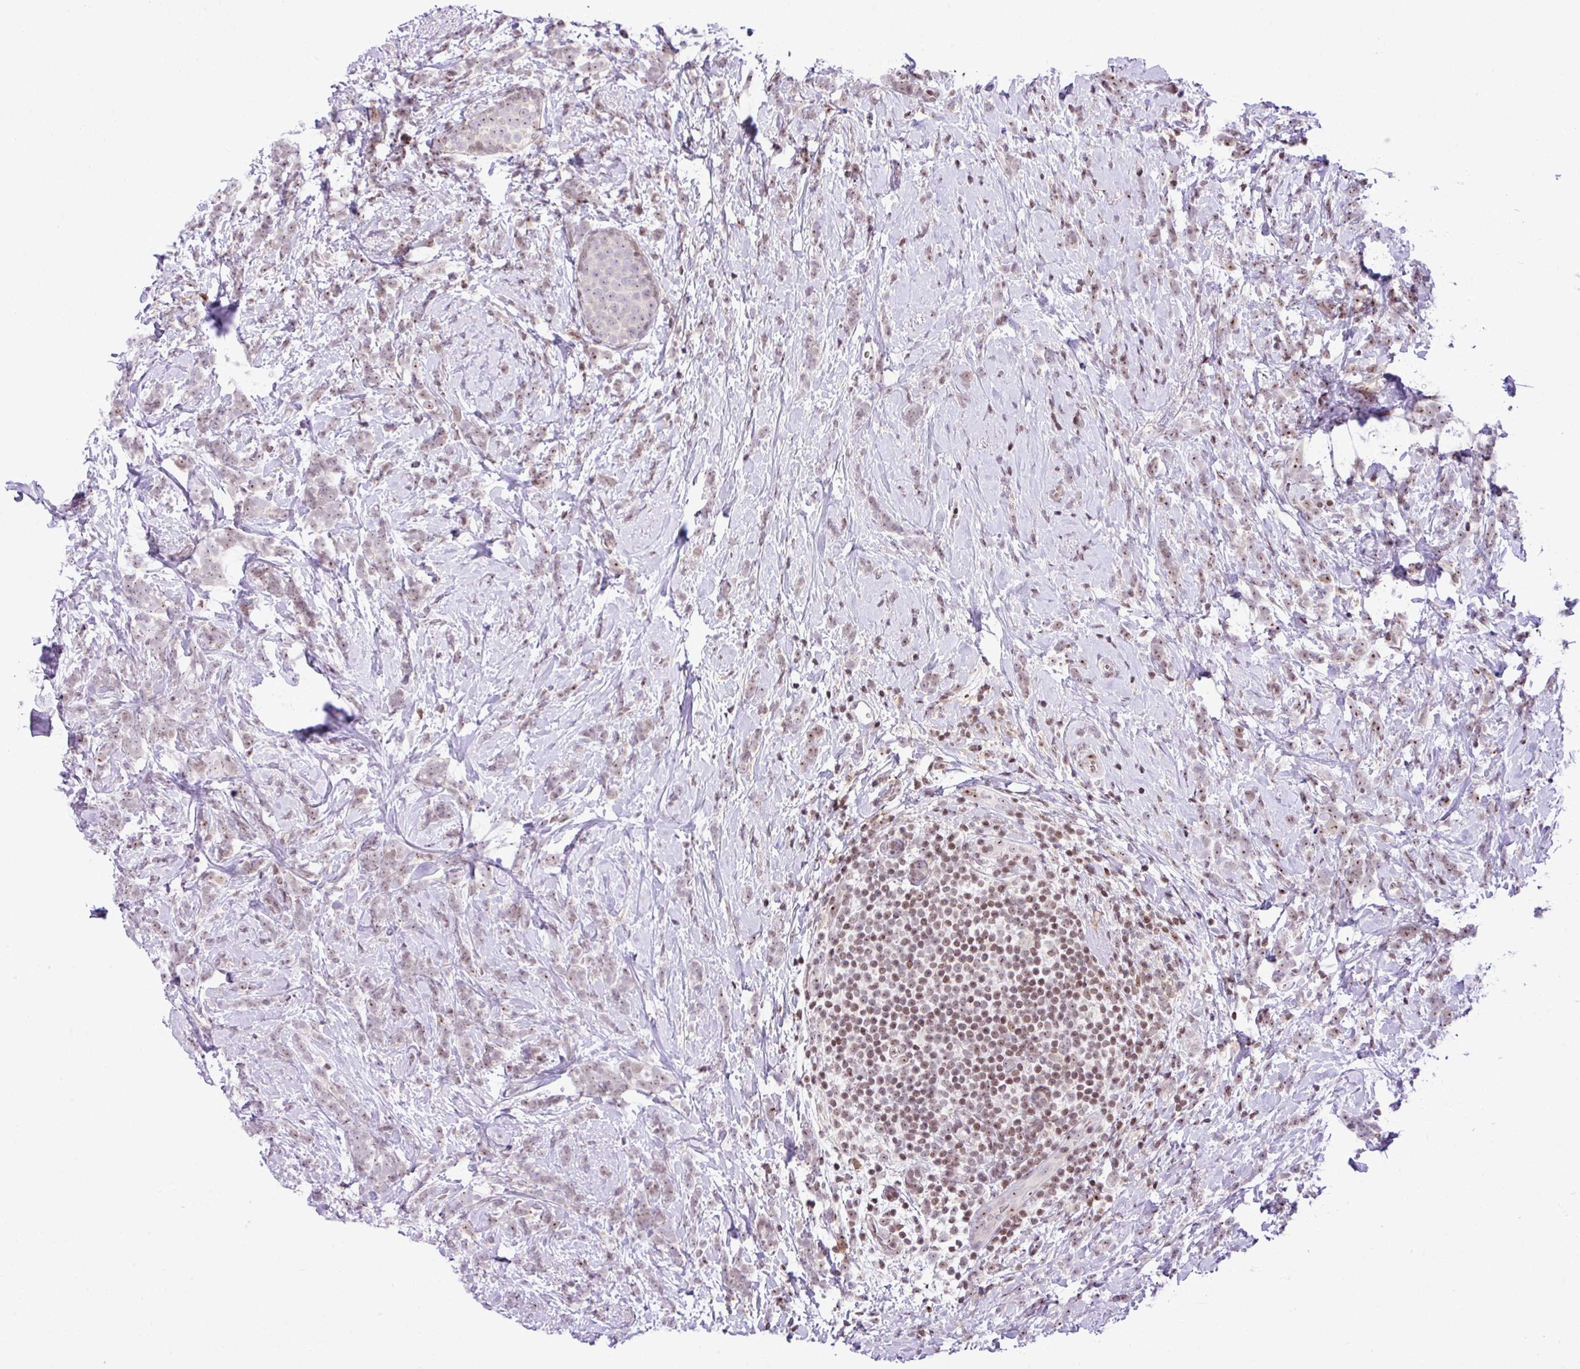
{"staining": {"intensity": "weak", "quantity": ">75%", "location": "nuclear"}, "tissue": "breast cancer", "cell_type": "Tumor cells", "image_type": "cancer", "snomed": [{"axis": "morphology", "description": "Lobular carcinoma"}, {"axis": "topography", "description": "Breast"}], "caption": "Human breast cancer (lobular carcinoma) stained with a brown dye reveals weak nuclear positive positivity in about >75% of tumor cells.", "gene": "CCDC137", "patient": {"sex": "female", "age": 58}}